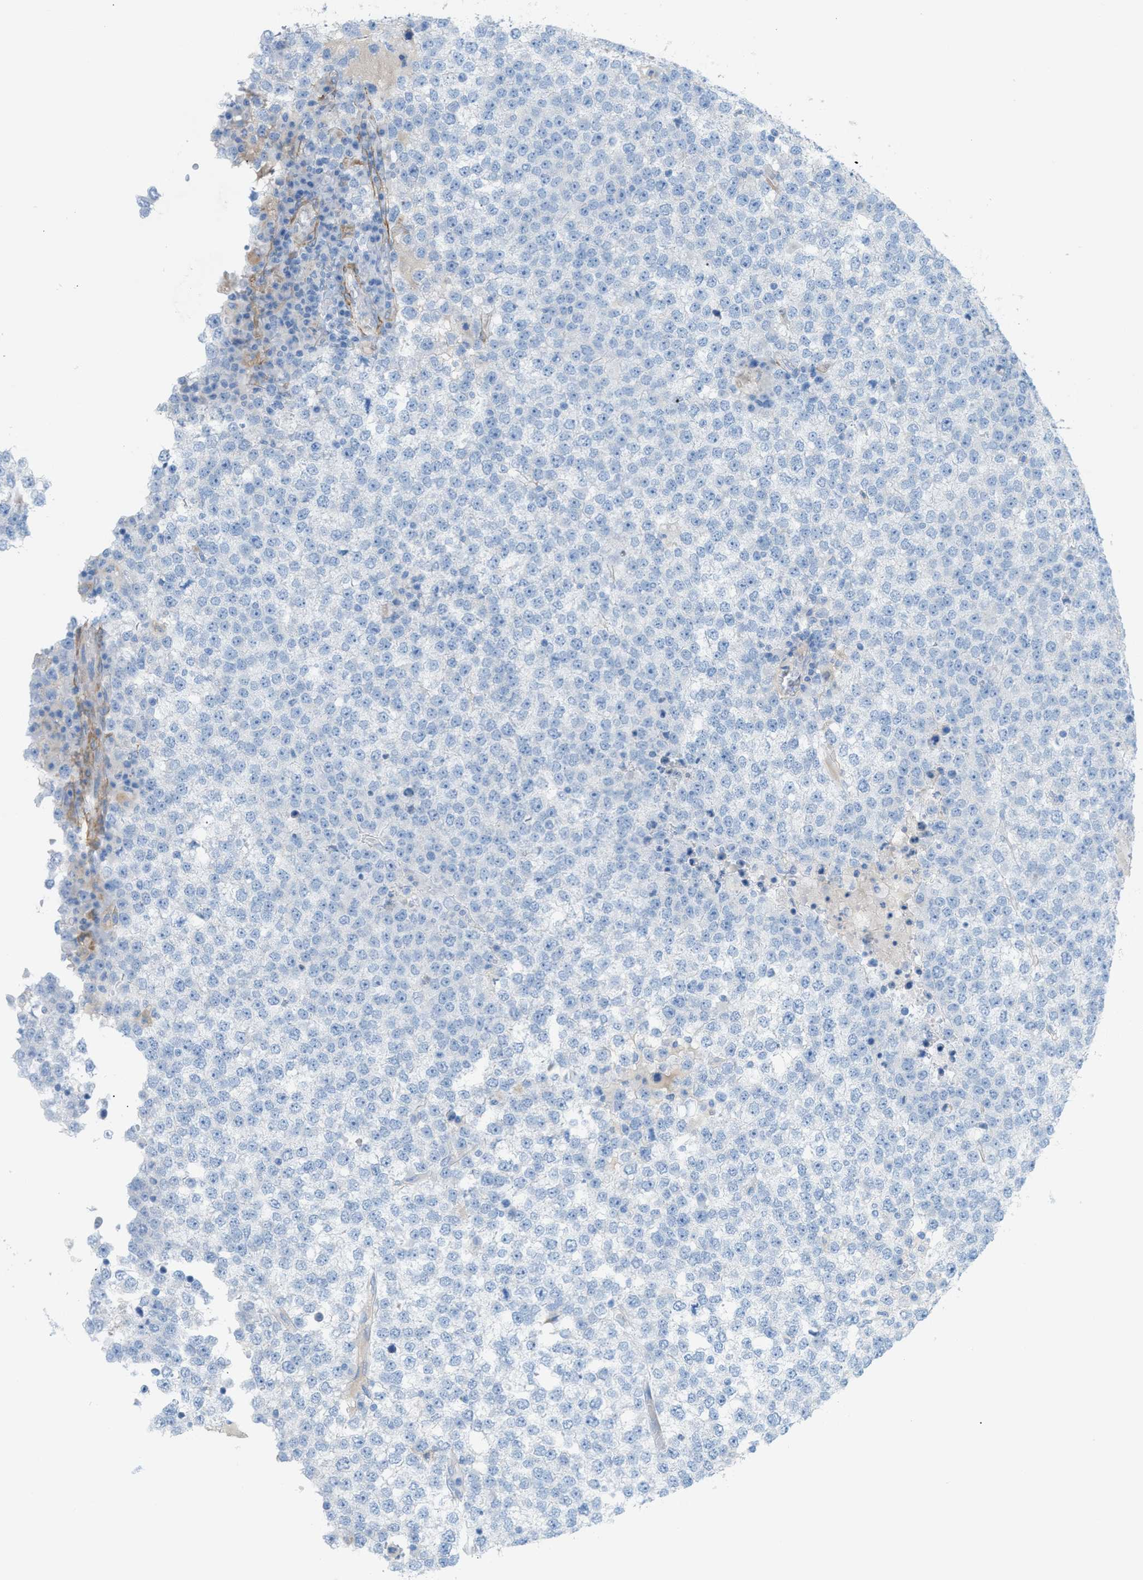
{"staining": {"intensity": "negative", "quantity": "none", "location": "none"}, "tissue": "testis cancer", "cell_type": "Tumor cells", "image_type": "cancer", "snomed": [{"axis": "morphology", "description": "Seminoma, NOS"}, {"axis": "topography", "description": "Testis"}], "caption": "Tumor cells are negative for brown protein staining in testis seminoma. Nuclei are stained in blue.", "gene": "MYH11", "patient": {"sex": "male", "age": 65}}